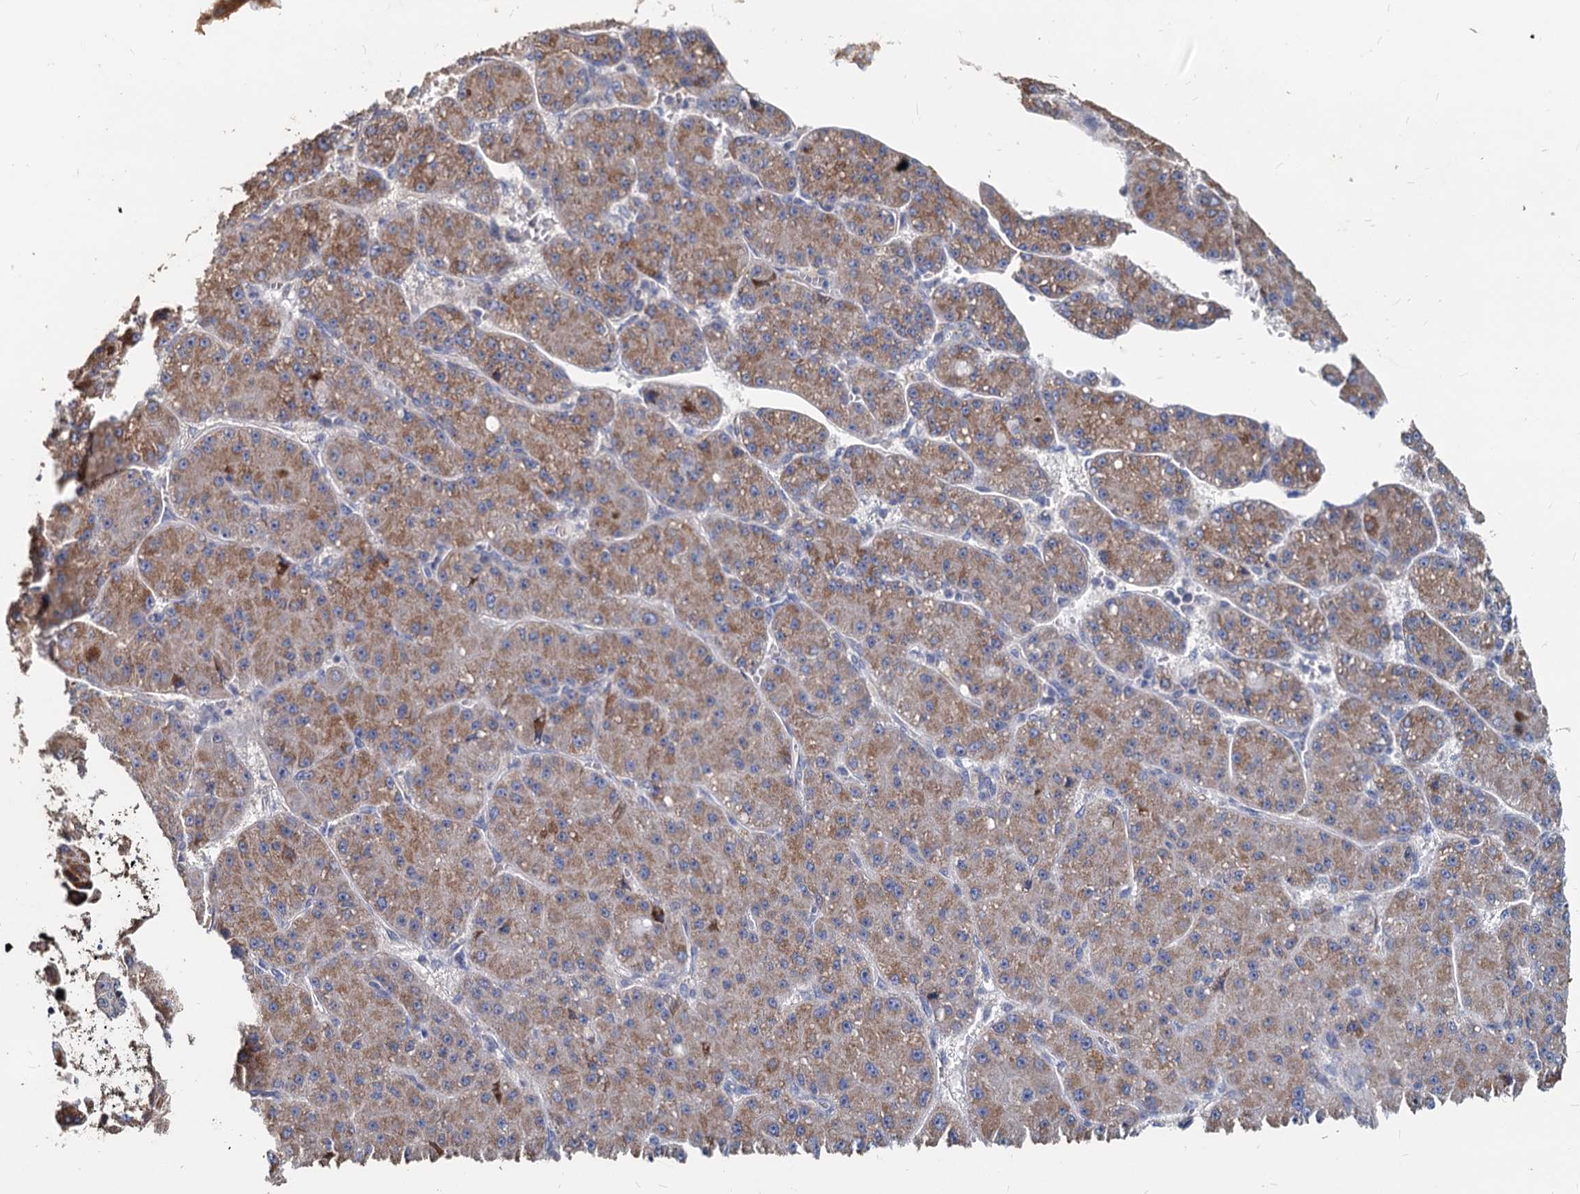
{"staining": {"intensity": "moderate", "quantity": ">75%", "location": "cytoplasmic/membranous"}, "tissue": "liver cancer", "cell_type": "Tumor cells", "image_type": "cancer", "snomed": [{"axis": "morphology", "description": "Carcinoma, Hepatocellular, NOS"}, {"axis": "topography", "description": "Liver"}], "caption": "Approximately >75% of tumor cells in human hepatocellular carcinoma (liver) exhibit moderate cytoplasmic/membranous protein staining as visualized by brown immunohistochemical staining.", "gene": "DEPDC4", "patient": {"sex": "male", "age": 67}}